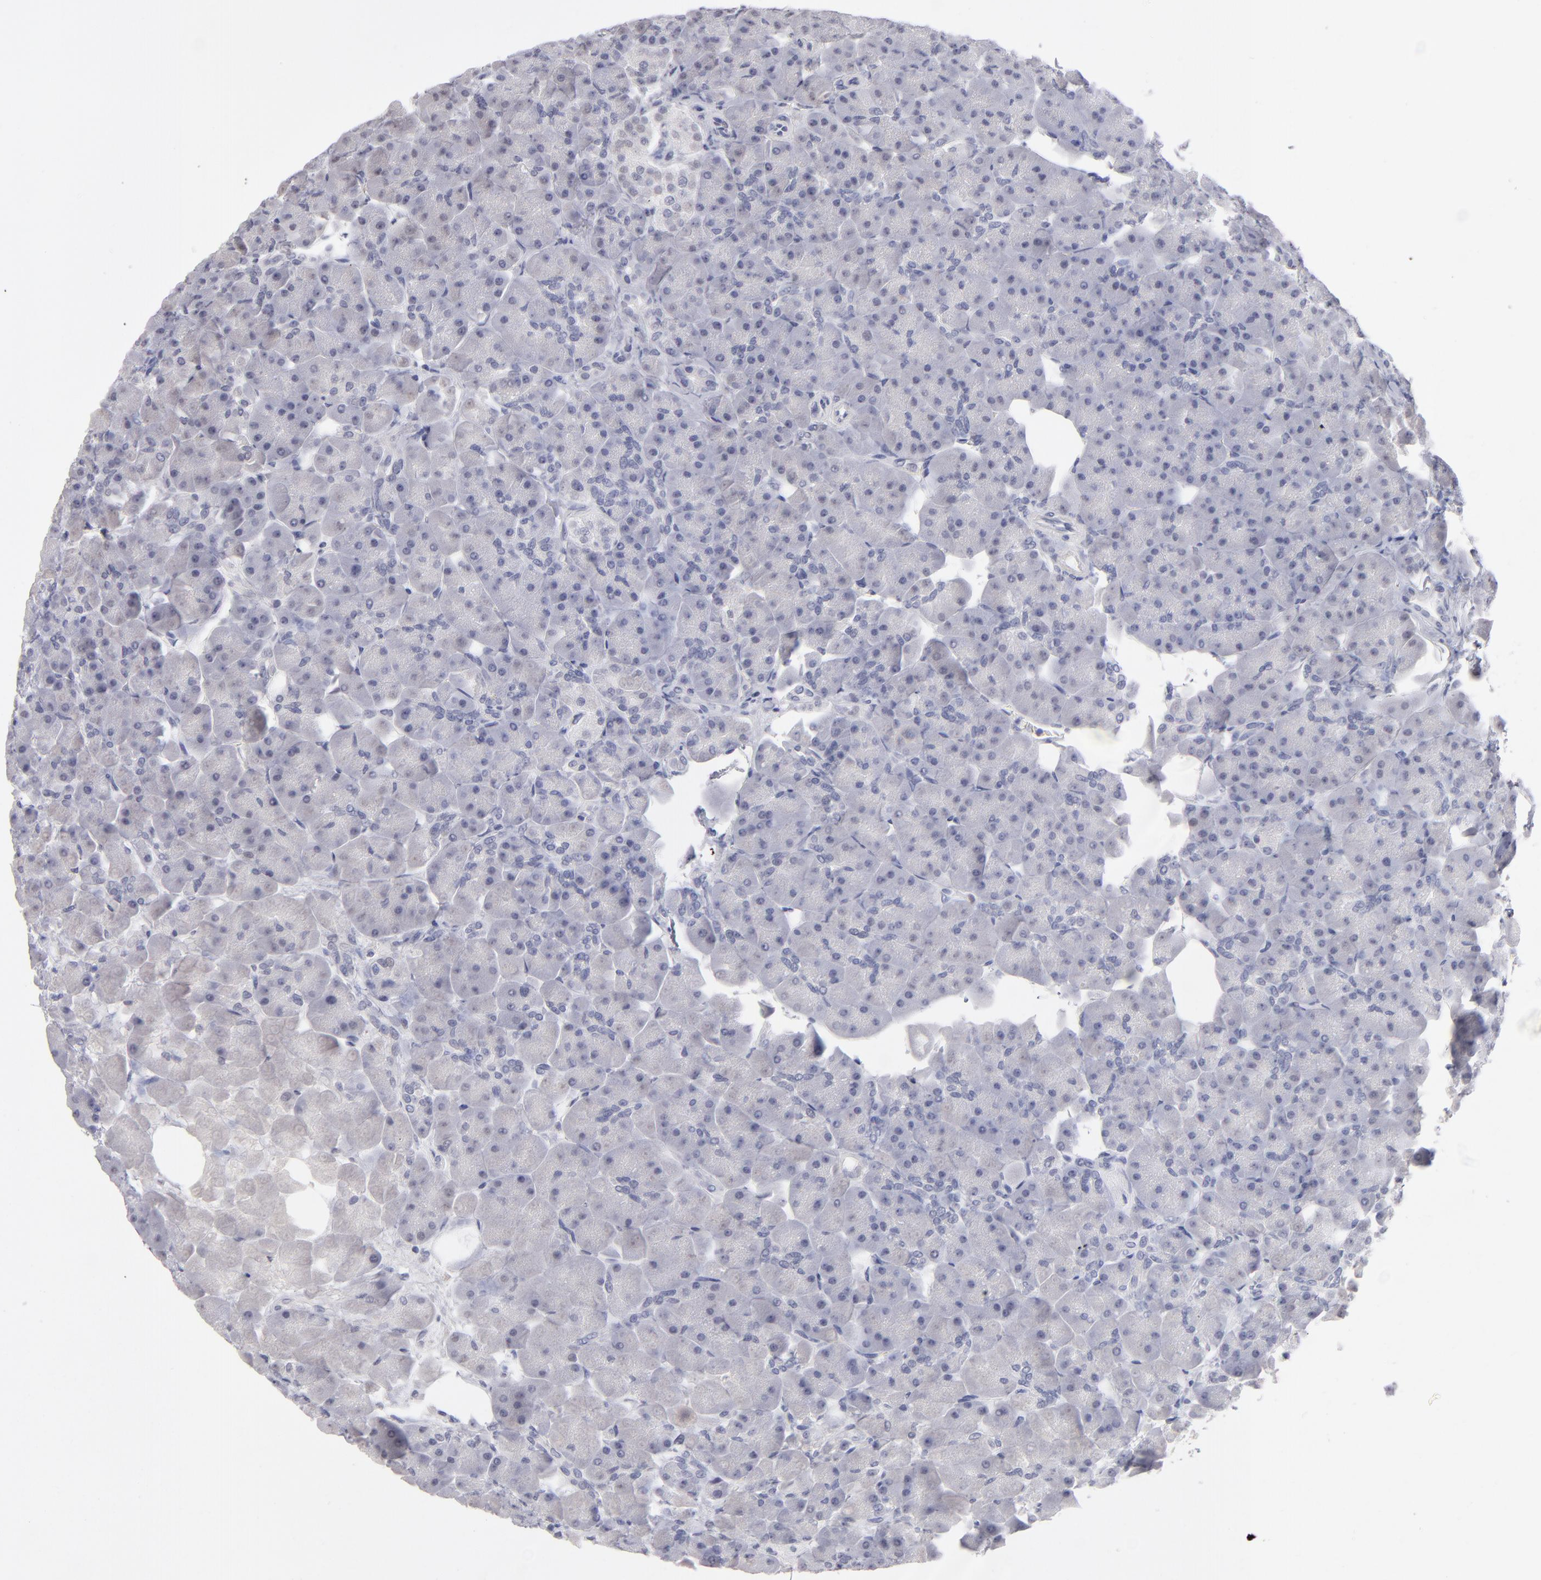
{"staining": {"intensity": "negative", "quantity": "none", "location": "none"}, "tissue": "pancreas", "cell_type": "Exocrine glandular cells", "image_type": "normal", "snomed": [{"axis": "morphology", "description": "Normal tissue, NOS"}, {"axis": "topography", "description": "Pancreas"}], "caption": "IHC image of normal human pancreas stained for a protein (brown), which demonstrates no staining in exocrine glandular cells.", "gene": "TEX11", "patient": {"sex": "male", "age": 66}}